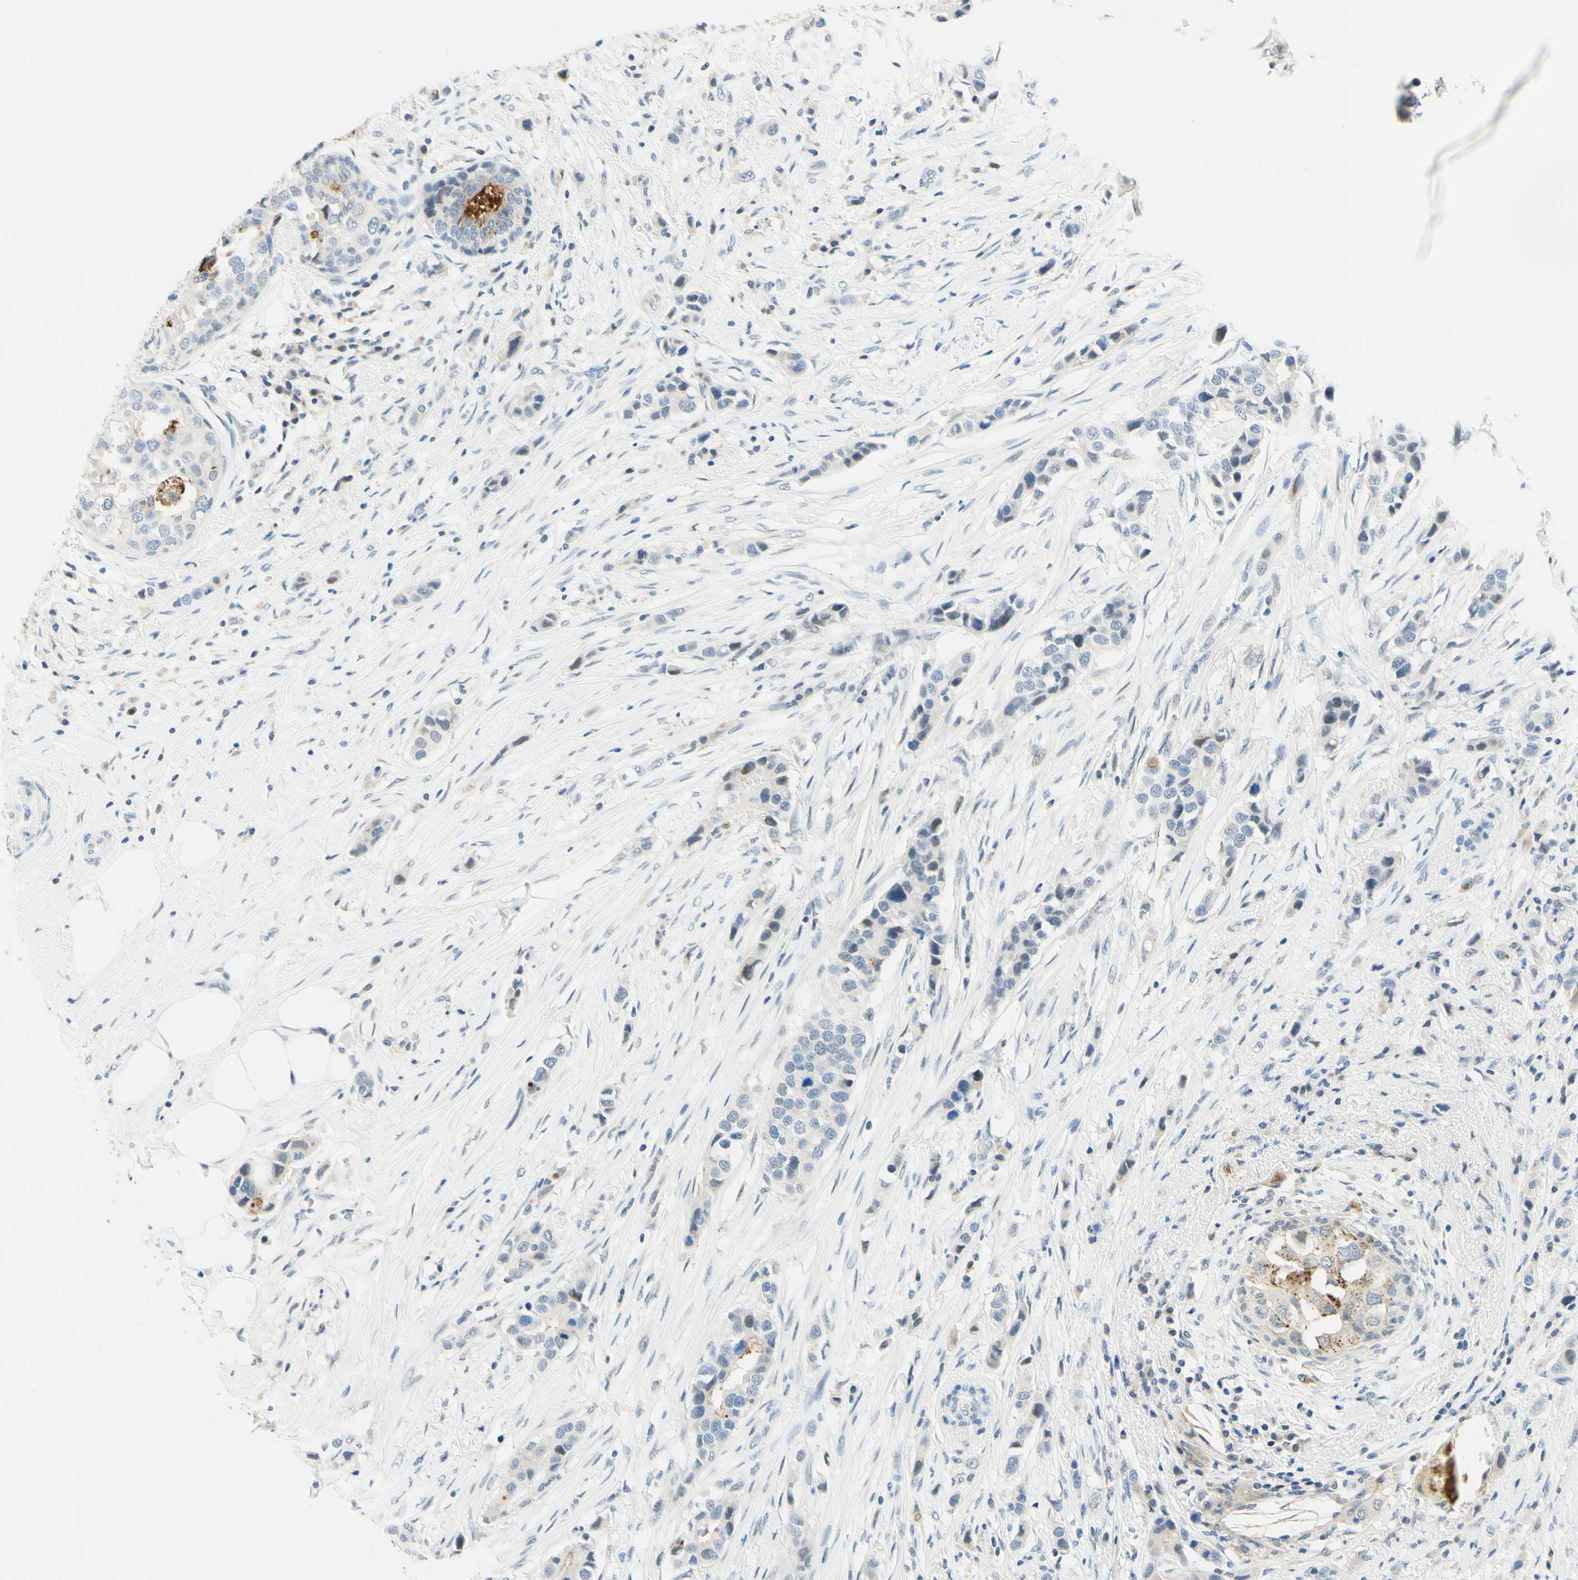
{"staining": {"intensity": "negative", "quantity": "none", "location": "none"}, "tissue": "breast cancer", "cell_type": "Tumor cells", "image_type": "cancer", "snomed": [{"axis": "morphology", "description": "Normal tissue, NOS"}, {"axis": "morphology", "description": "Duct carcinoma"}, {"axis": "topography", "description": "Breast"}], "caption": "A histopathology image of breast cancer stained for a protein displays no brown staining in tumor cells. Brightfield microscopy of immunohistochemistry (IHC) stained with DAB (3,3'-diaminobenzidine) (brown) and hematoxylin (blue), captured at high magnification.", "gene": "TREM2", "patient": {"sex": "female", "age": 50}}